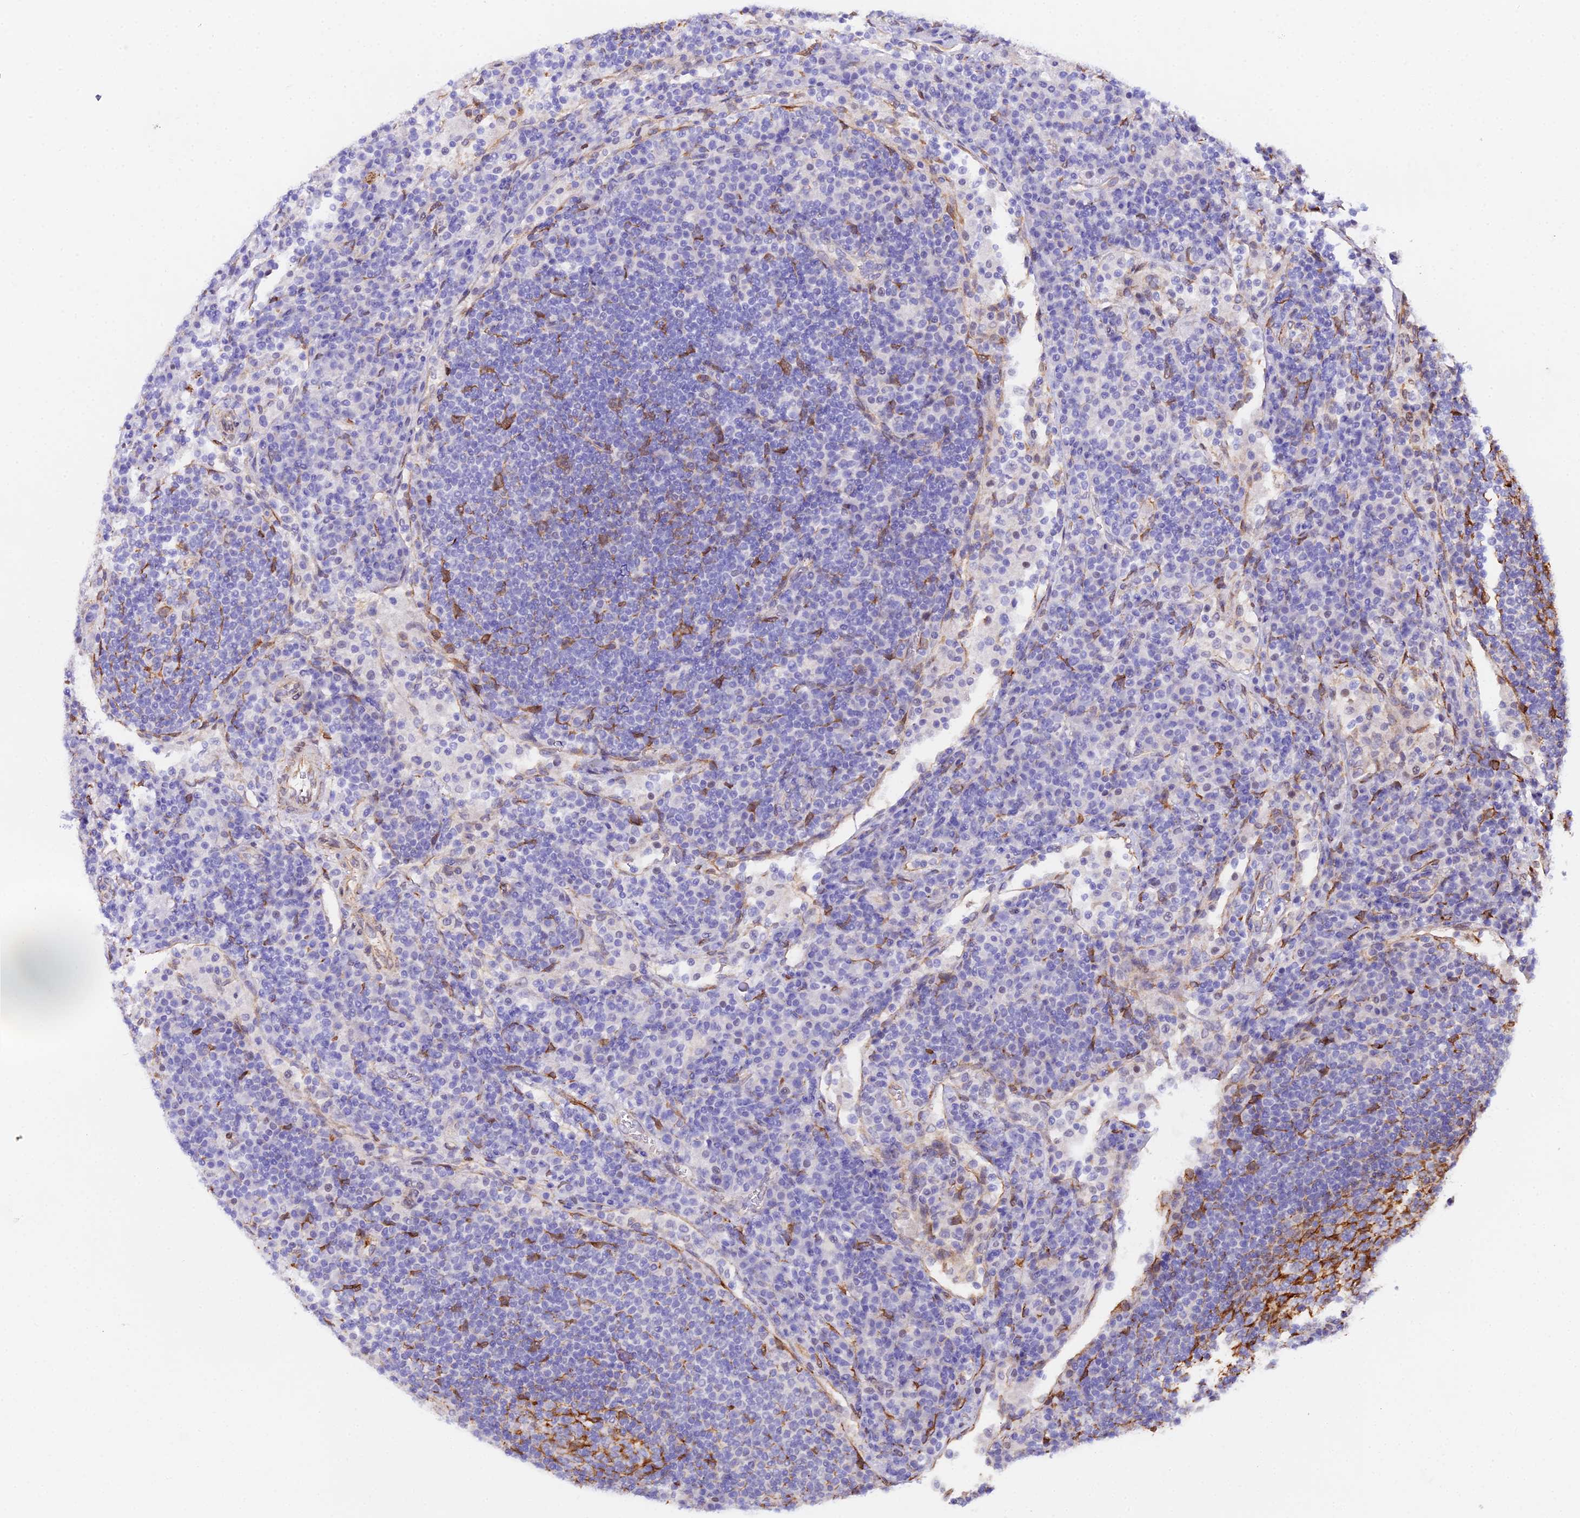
{"staining": {"intensity": "weak", "quantity": "<25%", "location": "cytoplasmic/membranous"}, "tissue": "lymph node", "cell_type": "Germinal center cells", "image_type": "normal", "snomed": [{"axis": "morphology", "description": "Normal tissue, NOS"}, {"axis": "topography", "description": "Lymph node"}], "caption": "Protein analysis of normal lymph node reveals no significant expression in germinal center cells. (DAB immunohistochemistry (IHC) with hematoxylin counter stain).", "gene": "MXRA7", "patient": {"sex": "female", "age": 53}}